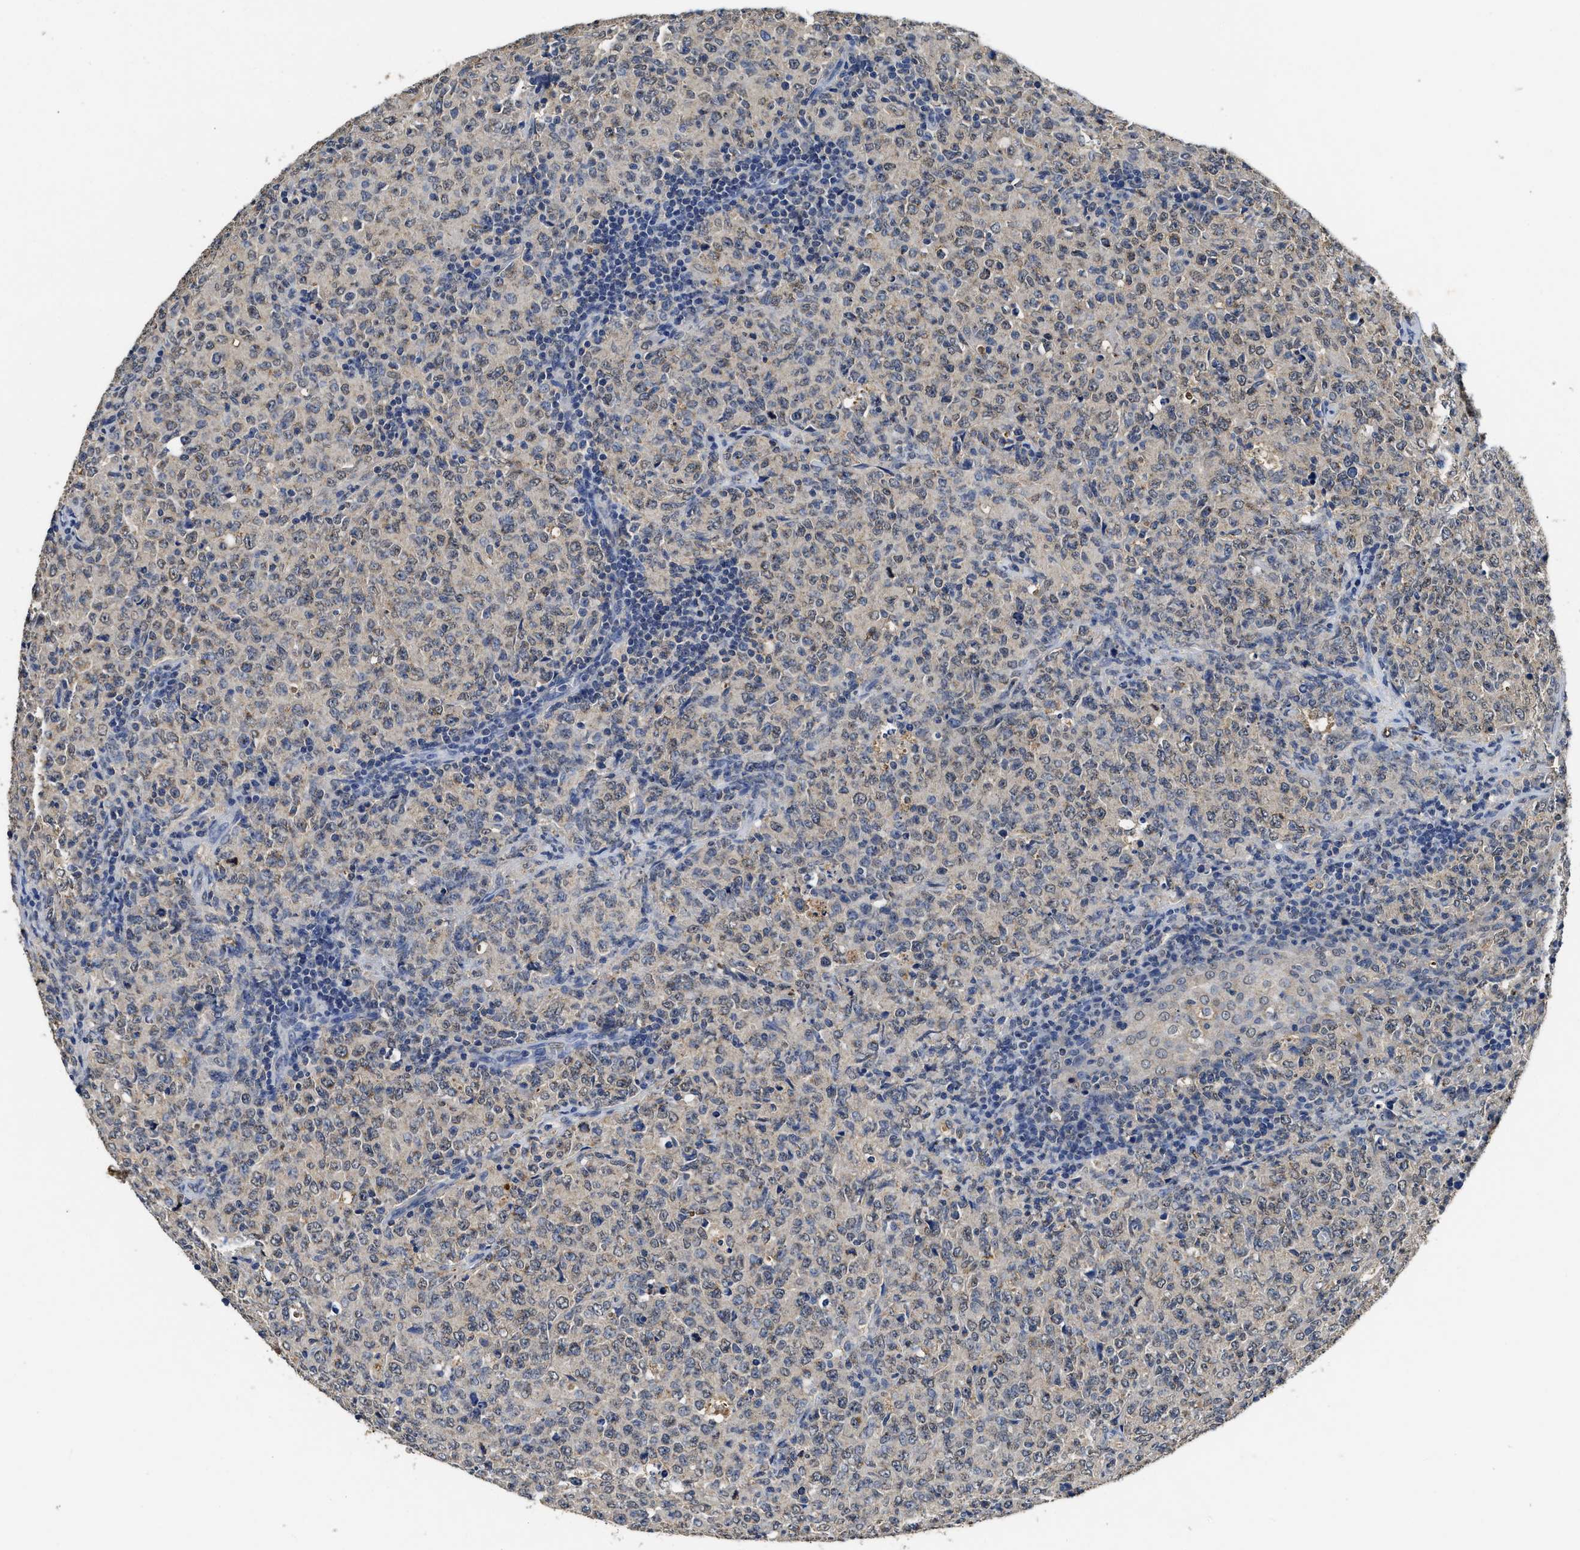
{"staining": {"intensity": "negative", "quantity": "none", "location": "none"}, "tissue": "lymphoma", "cell_type": "Tumor cells", "image_type": "cancer", "snomed": [{"axis": "morphology", "description": "Malignant lymphoma, non-Hodgkin's type, High grade"}, {"axis": "topography", "description": "Tonsil"}], "caption": "The histopathology image reveals no staining of tumor cells in malignant lymphoma, non-Hodgkin's type (high-grade).", "gene": "CTNNA1", "patient": {"sex": "female", "age": 36}}